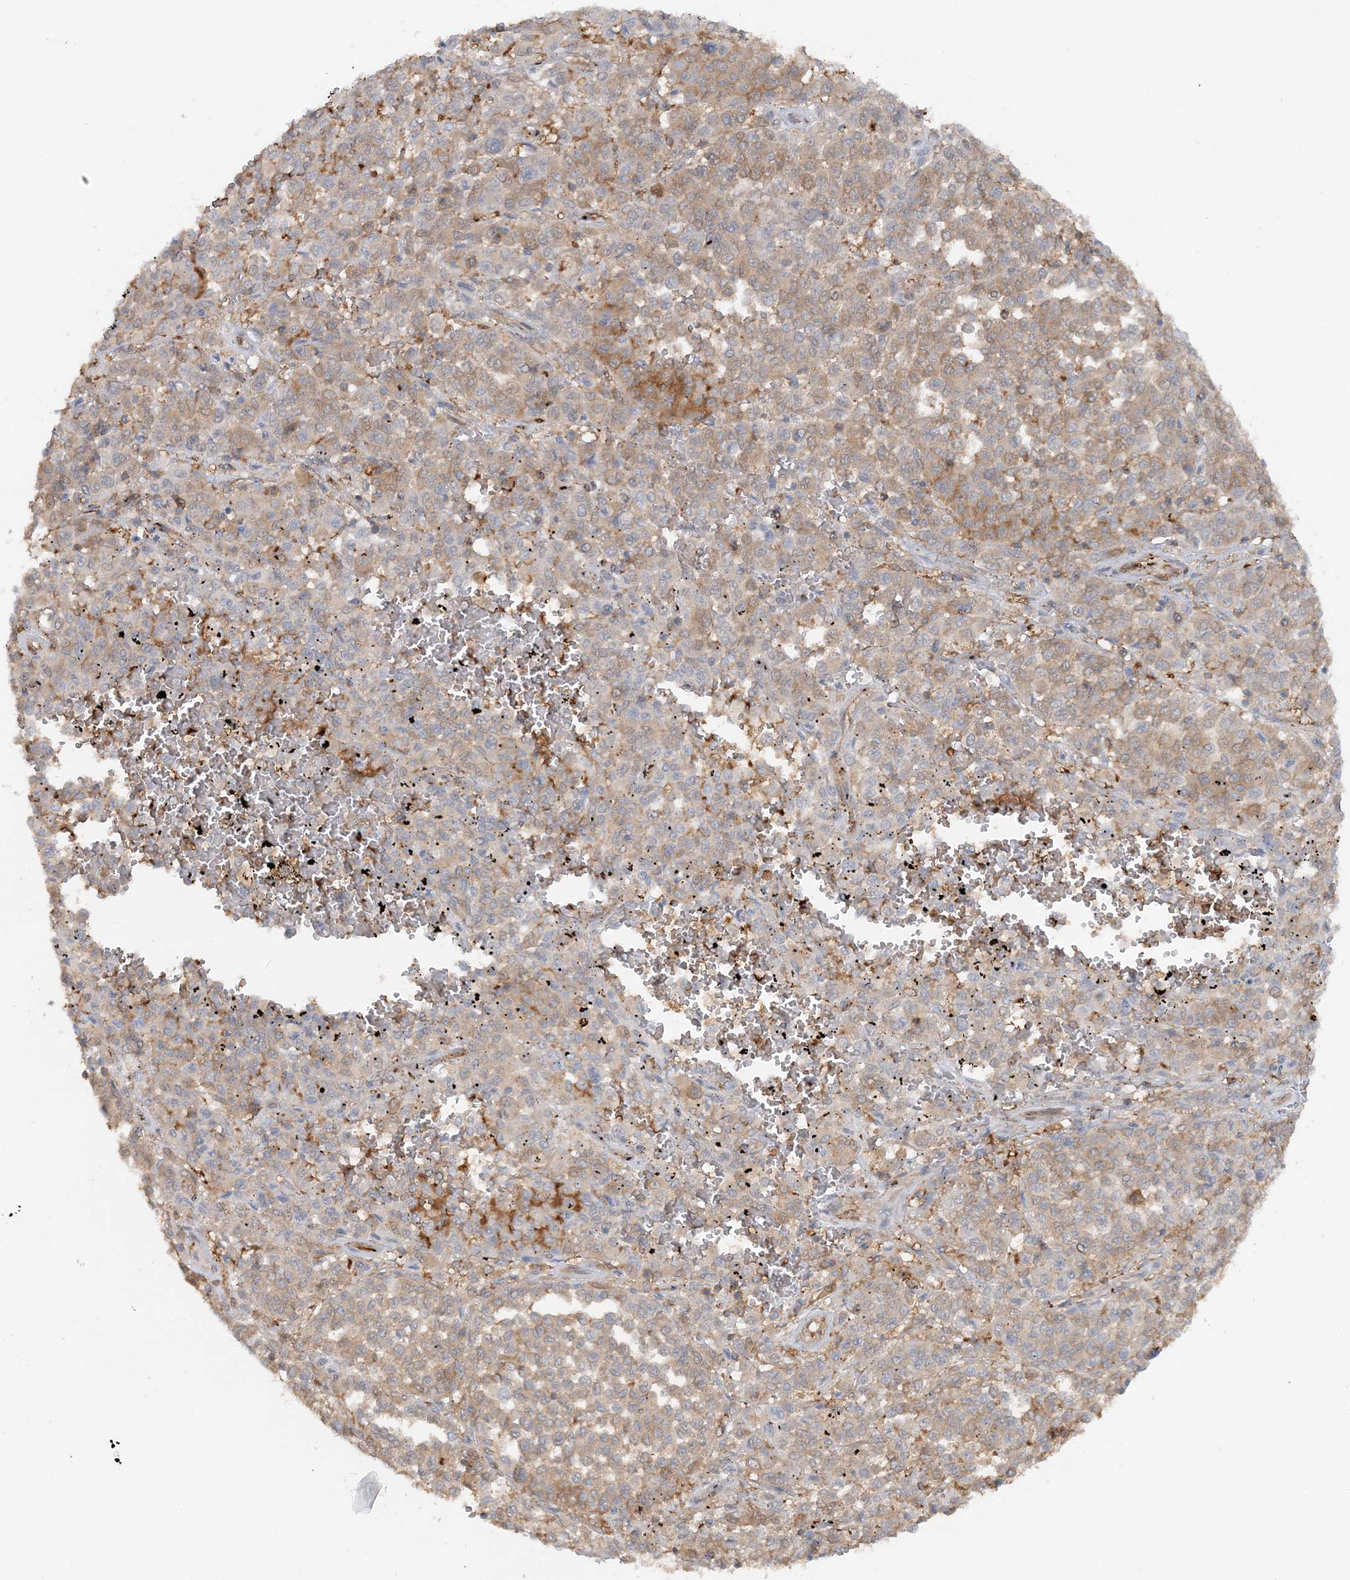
{"staining": {"intensity": "weak", "quantity": "<25%", "location": "cytoplasmic/membranous"}, "tissue": "melanoma", "cell_type": "Tumor cells", "image_type": "cancer", "snomed": [{"axis": "morphology", "description": "Malignant melanoma, Metastatic site"}, {"axis": "topography", "description": "Pancreas"}], "caption": "DAB (3,3'-diaminobenzidine) immunohistochemical staining of human malignant melanoma (metastatic site) demonstrates no significant staining in tumor cells.", "gene": "DSTN", "patient": {"sex": "female", "age": 30}}